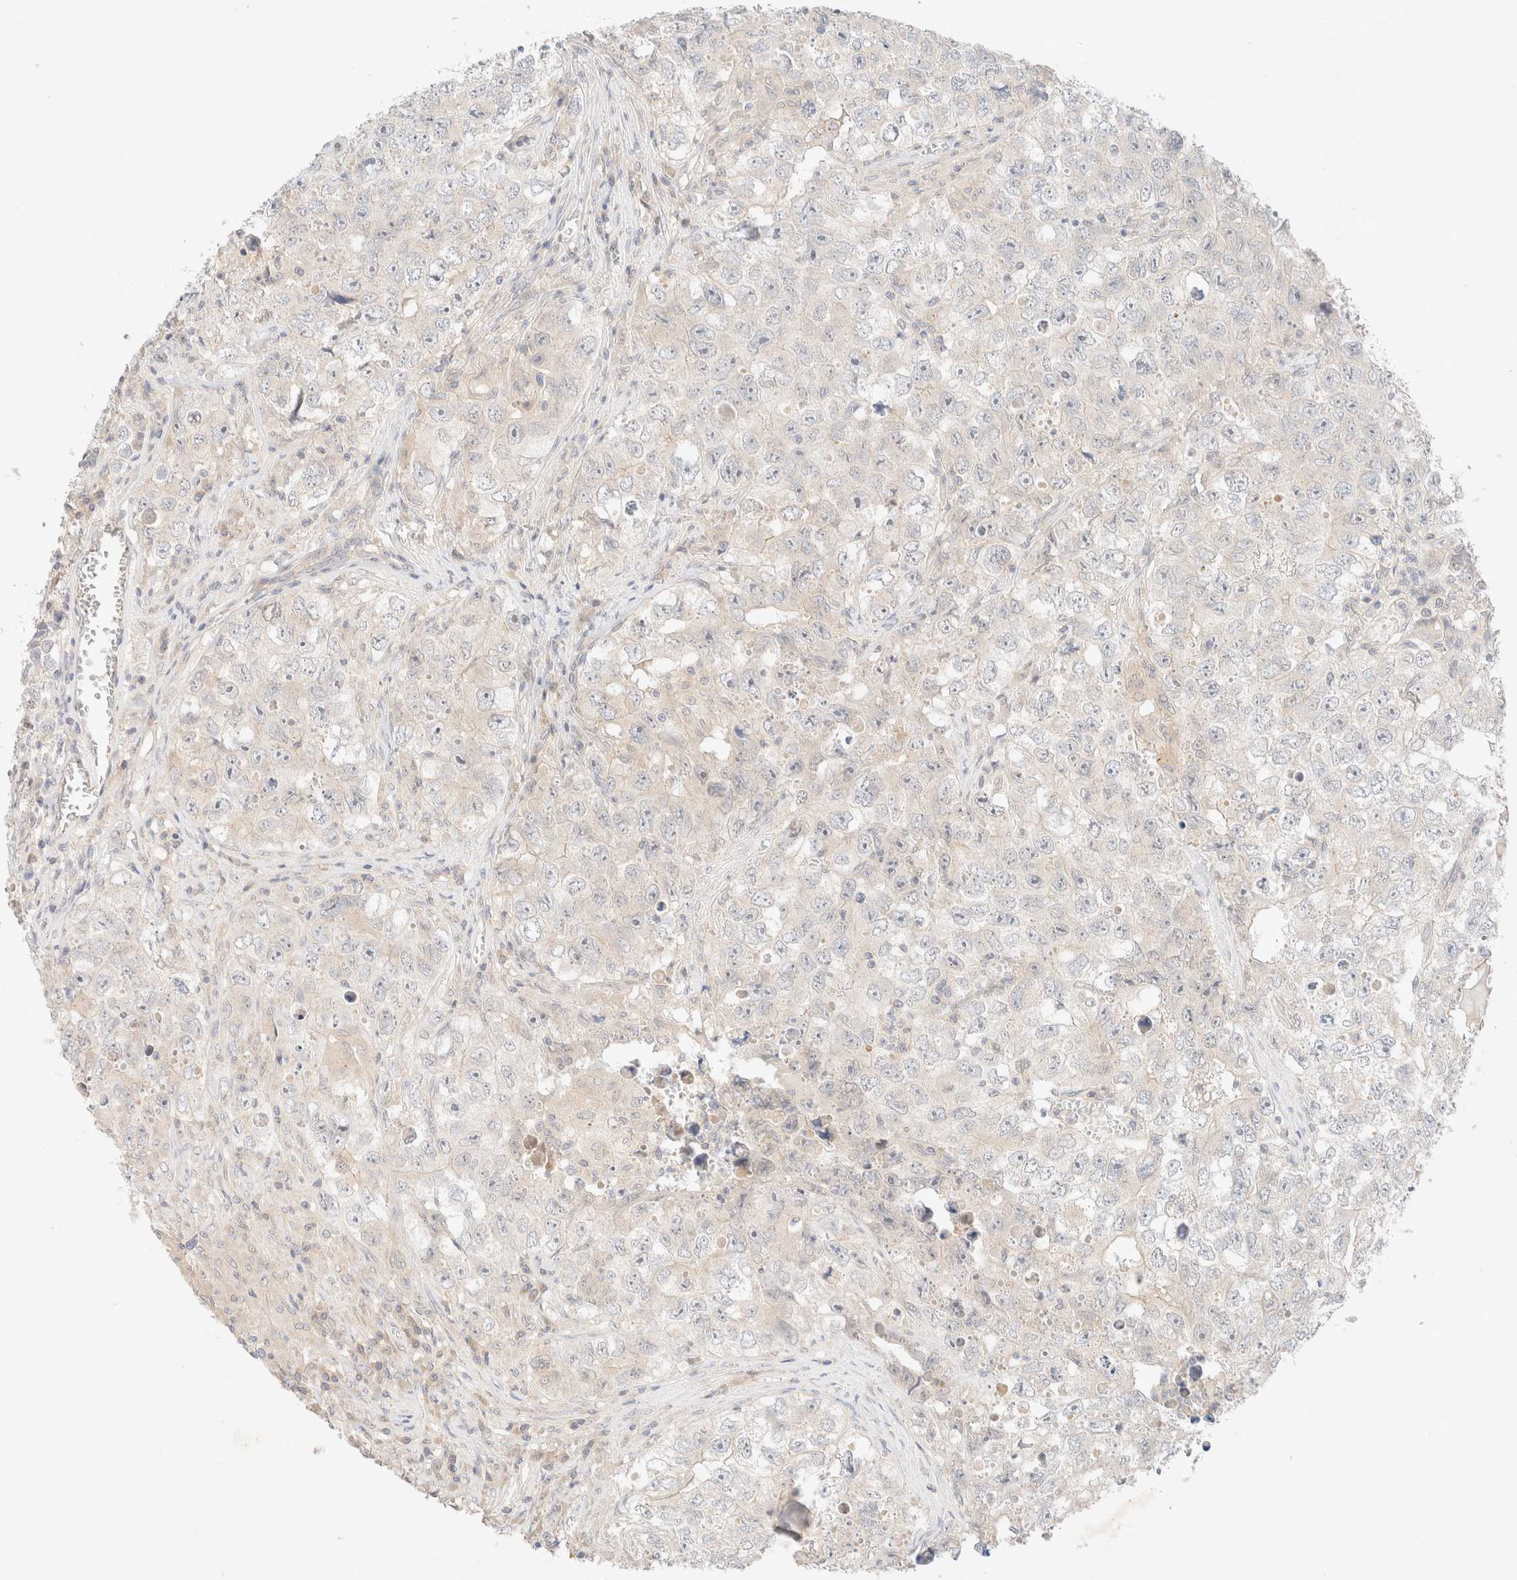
{"staining": {"intensity": "negative", "quantity": "none", "location": "none"}, "tissue": "testis cancer", "cell_type": "Tumor cells", "image_type": "cancer", "snomed": [{"axis": "morphology", "description": "Seminoma, NOS"}, {"axis": "morphology", "description": "Carcinoma, Embryonal, NOS"}, {"axis": "topography", "description": "Testis"}], "caption": "There is no significant staining in tumor cells of testis embryonal carcinoma. The staining is performed using DAB (3,3'-diaminobenzidine) brown chromogen with nuclei counter-stained in using hematoxylin.", "gene": "SARM1", "patient": {"sex": "male", "age": 43}}